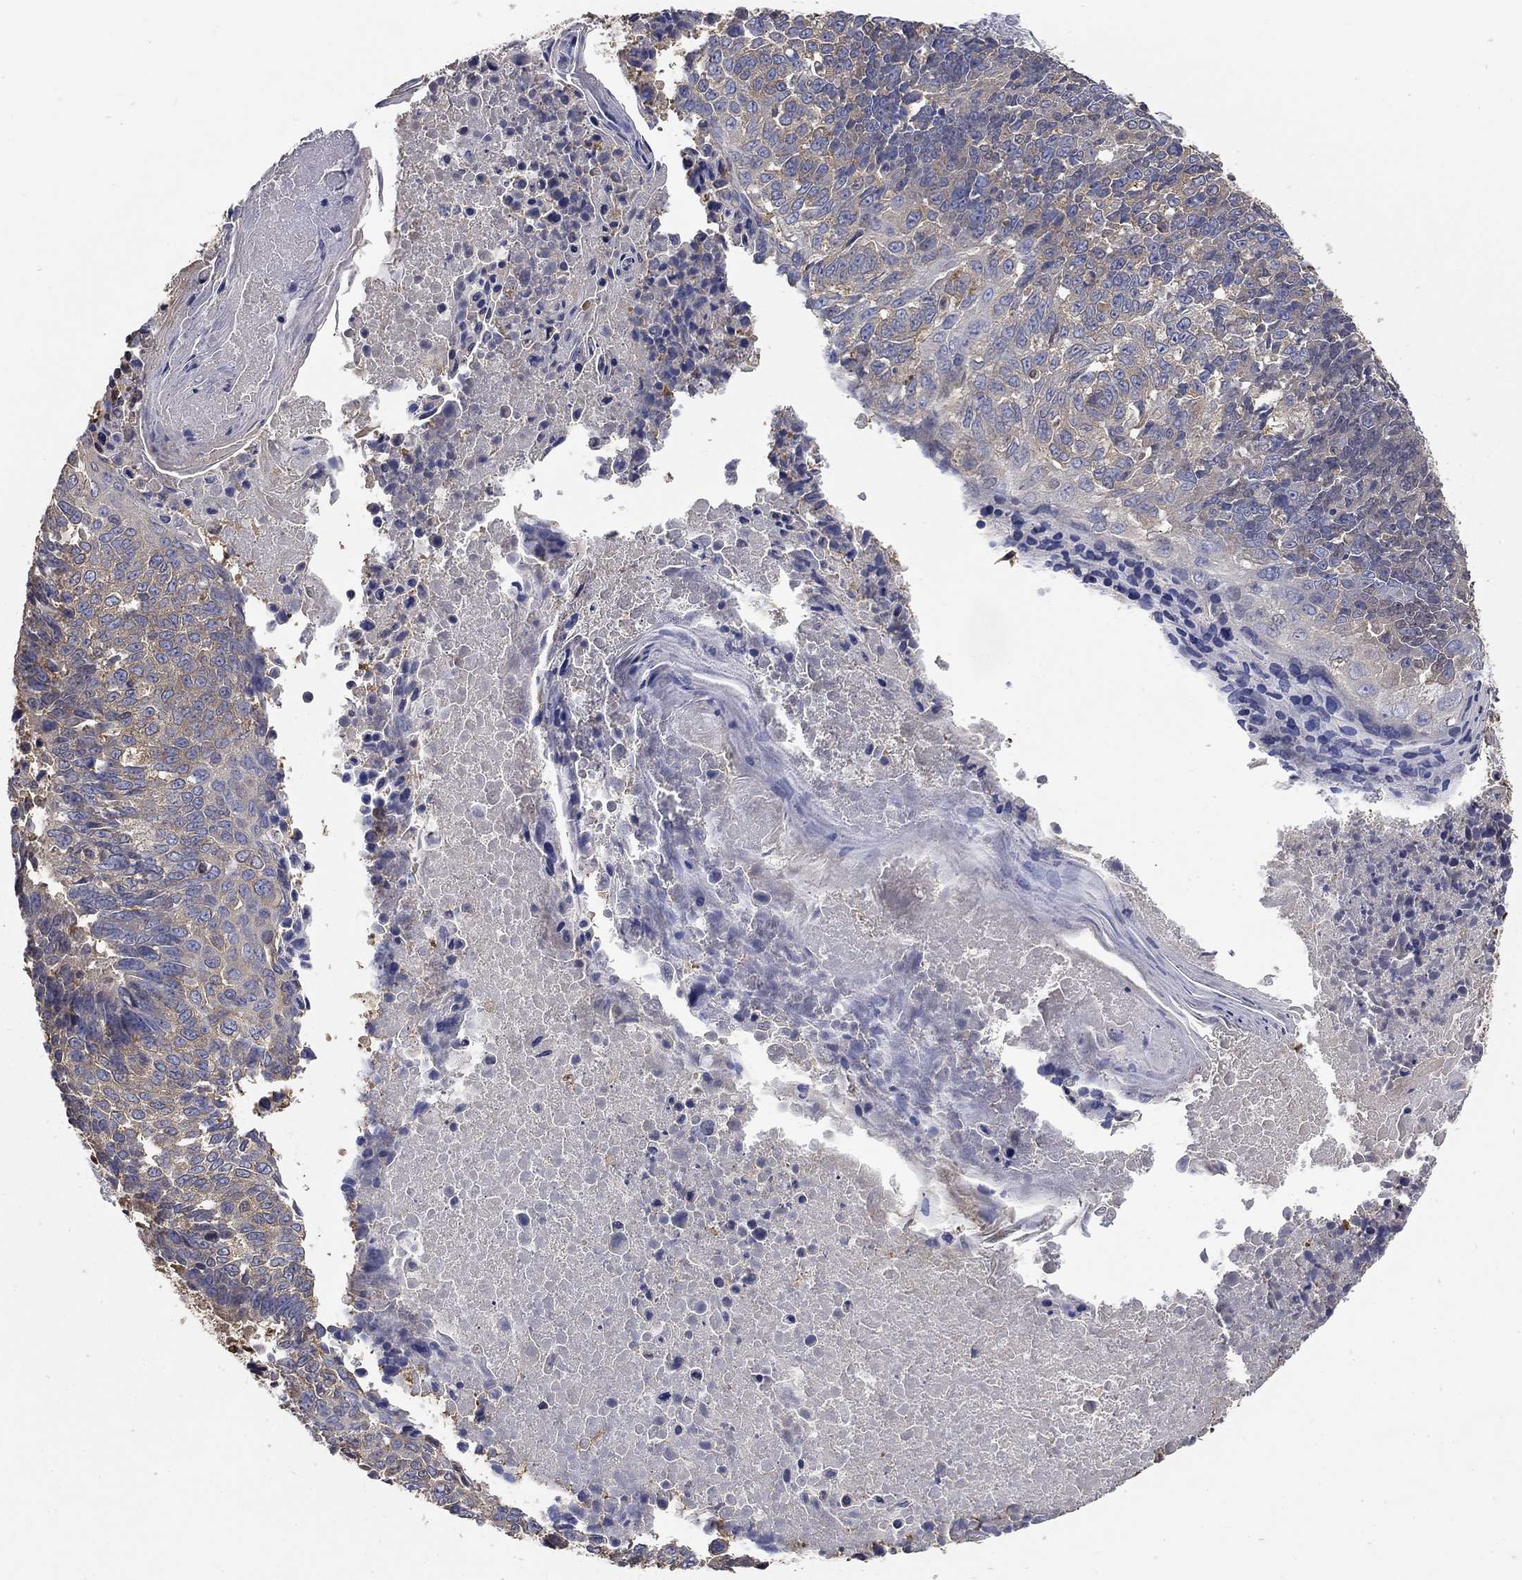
{"staining": {"intensity": "moderate", "quantity": "<25%", "location": "cytoplasmic/membranous"}, "tissue": "lung cancer", "cell_type": "Tumor cells", "image_type": "cancer", "snomed": [{"axis": "morphology", "description": "Squamous cell carcinoma, NOS"}, {"axis": "topography", "description": "Lung"}], "caption": "The photomicrograph displays staining of lung squamous cell carcinoma, revealing moderate cytoplasmic/membranous protein staining (brown color) within tumor cells.", "gene": "DPYSL2", "patient": {"sex": "male", "age": 73}}